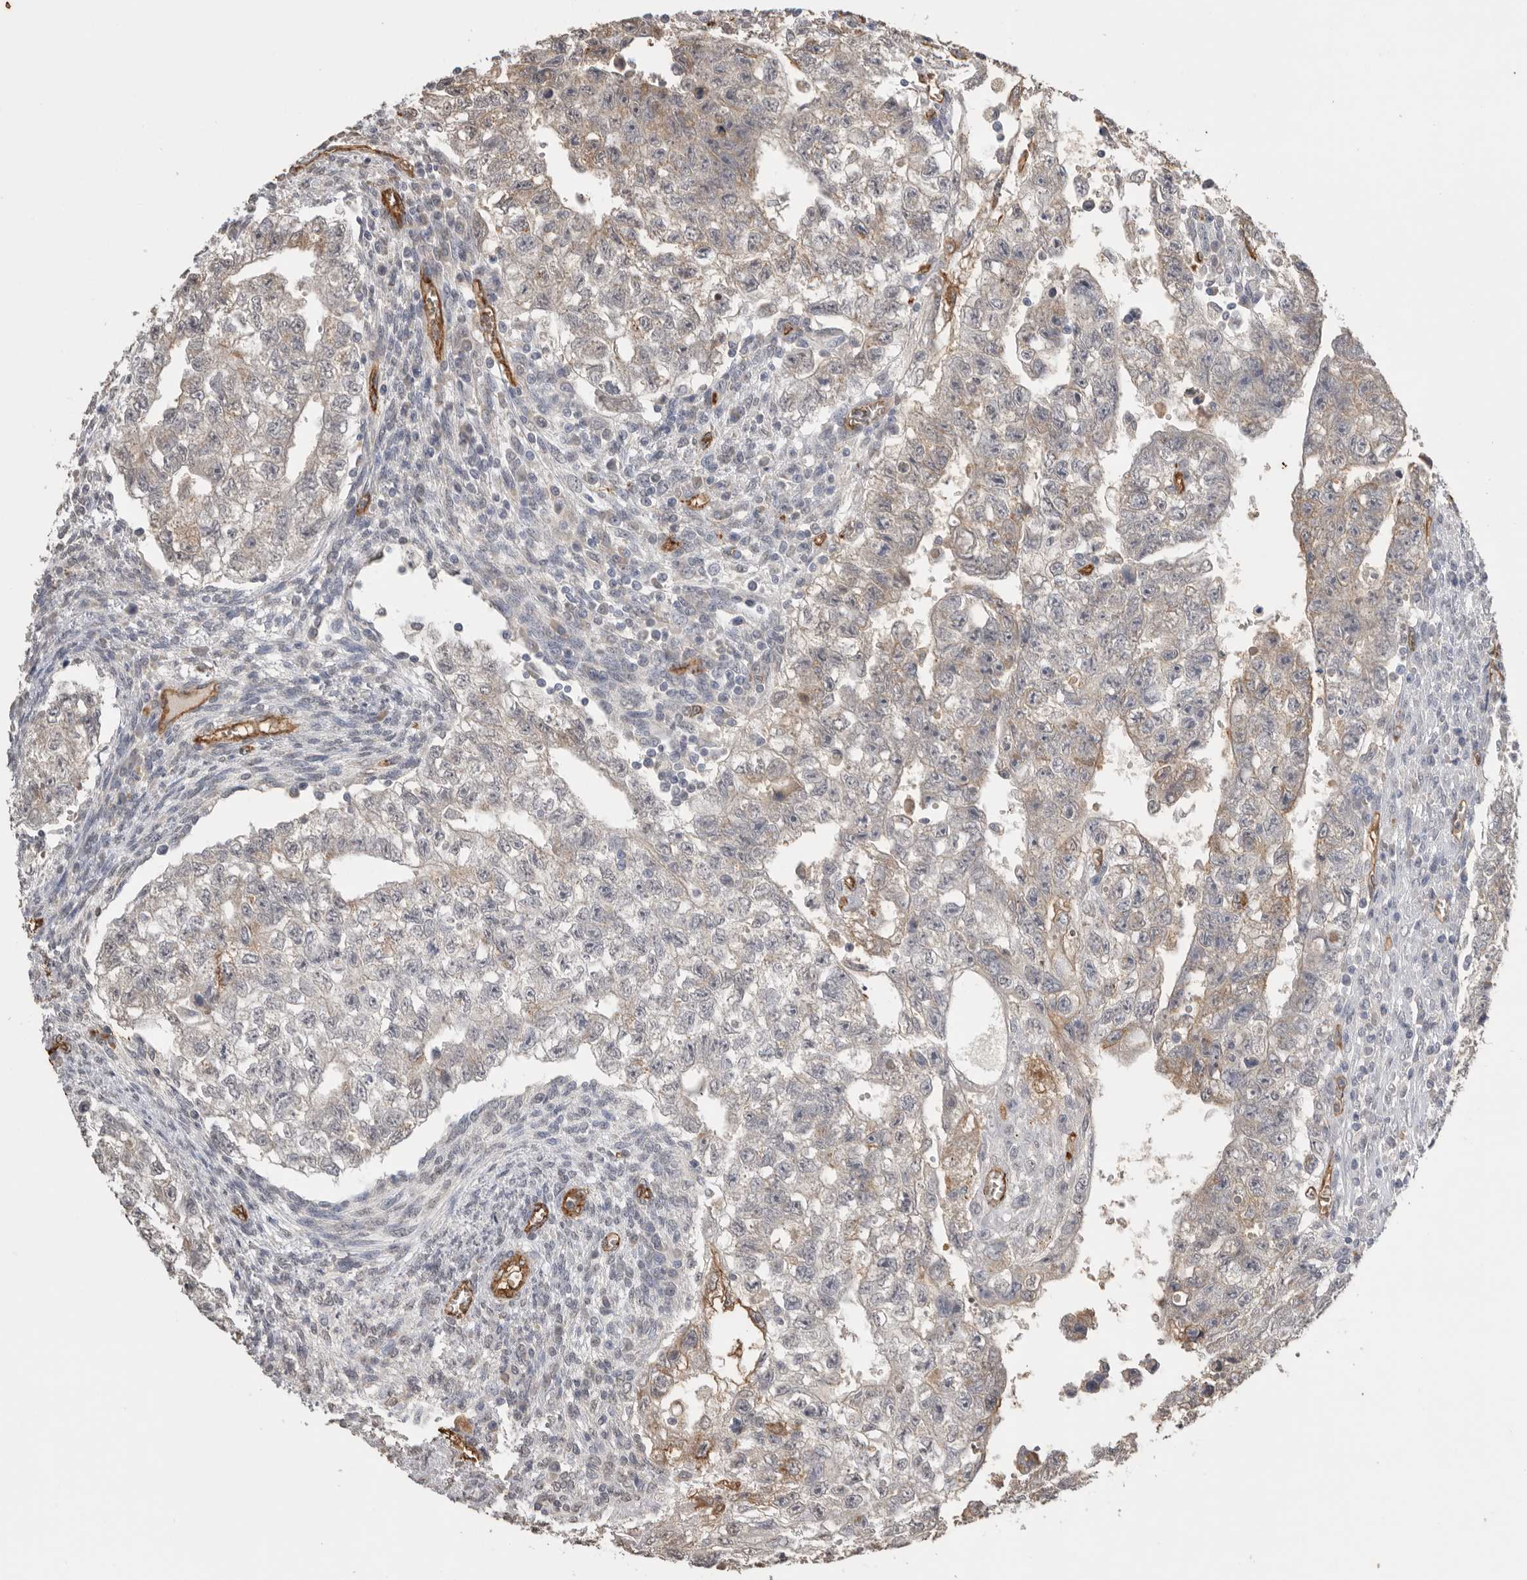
{"staining": {"intensity": "negative", "quantity": "none", "location": "none"}, "tissue": "testis cancer", "cell_type": "Tumor cells", "image_type": "cancer", "snomed": [{"axis": "morphology", "description": "Seminoma, NOS"}, {"axis": "morphology", "description": "Carcinoma, Embryonal, NOS"}, {"axis": "topography", "description": "Testis"}], "caption": "Immunohistochemical staining of testis cancer displays no significant staining in tumor cells.", "gene": "IL27", "patient": {"sex": "male", "age": 38}}